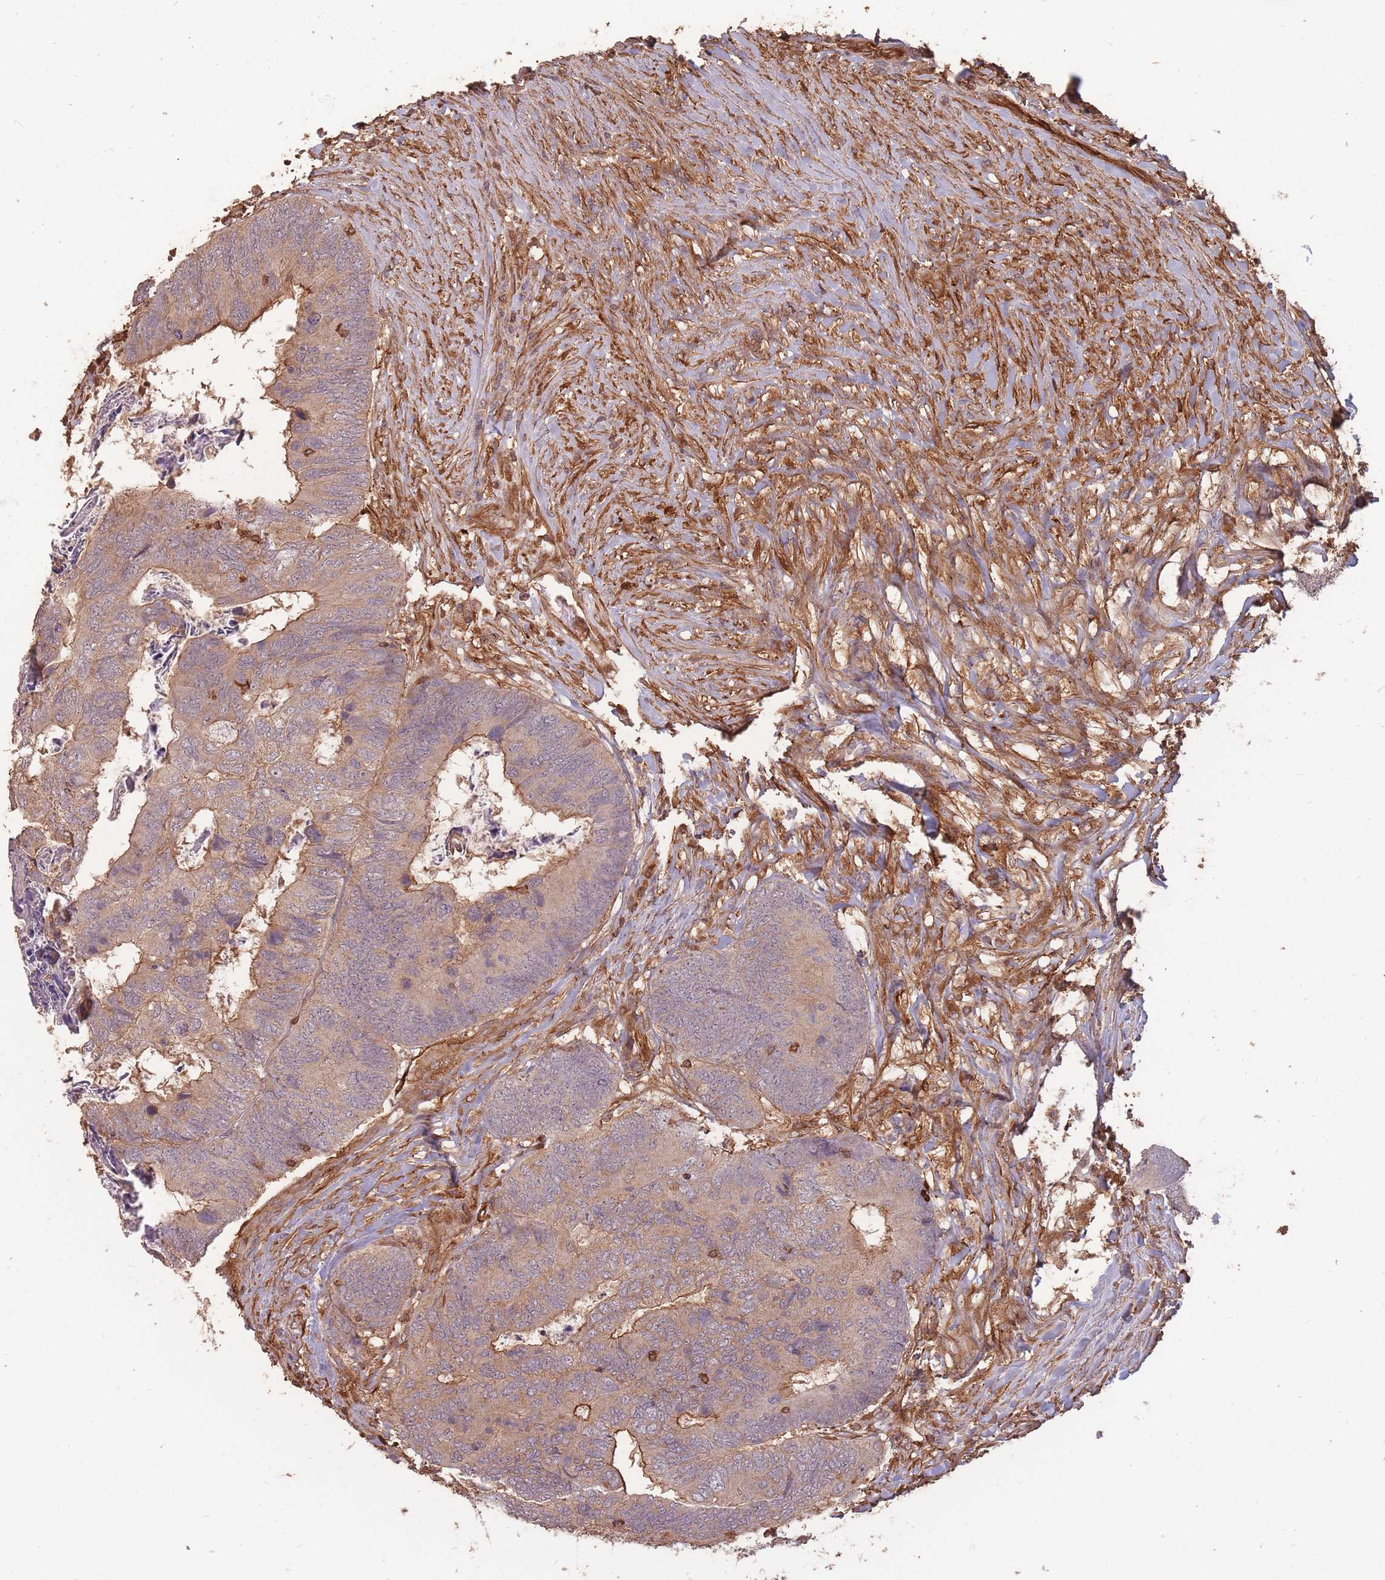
{"staining": {"intensity": "moderate", "quantity": ">75%", "location": "cytoplasmic/membranous"}, "tissue": "colorectal cancer", "cell_type": "Tumor cells", "image_type": "cancer", "snomed": [{"axis": "morphology", "description": "Adenocarcinoma, NOS"}, {"axis": "topography", "description": "Colon"}], "caption": "Immunohistochemistry (IHC) of colorectal cancer reveals medium levels of moderate cytoplasmic/membranous positivity in about >75% of tumor cells.", "gene": "PLS3", "patient": {"sex": "female", "age": 67}}